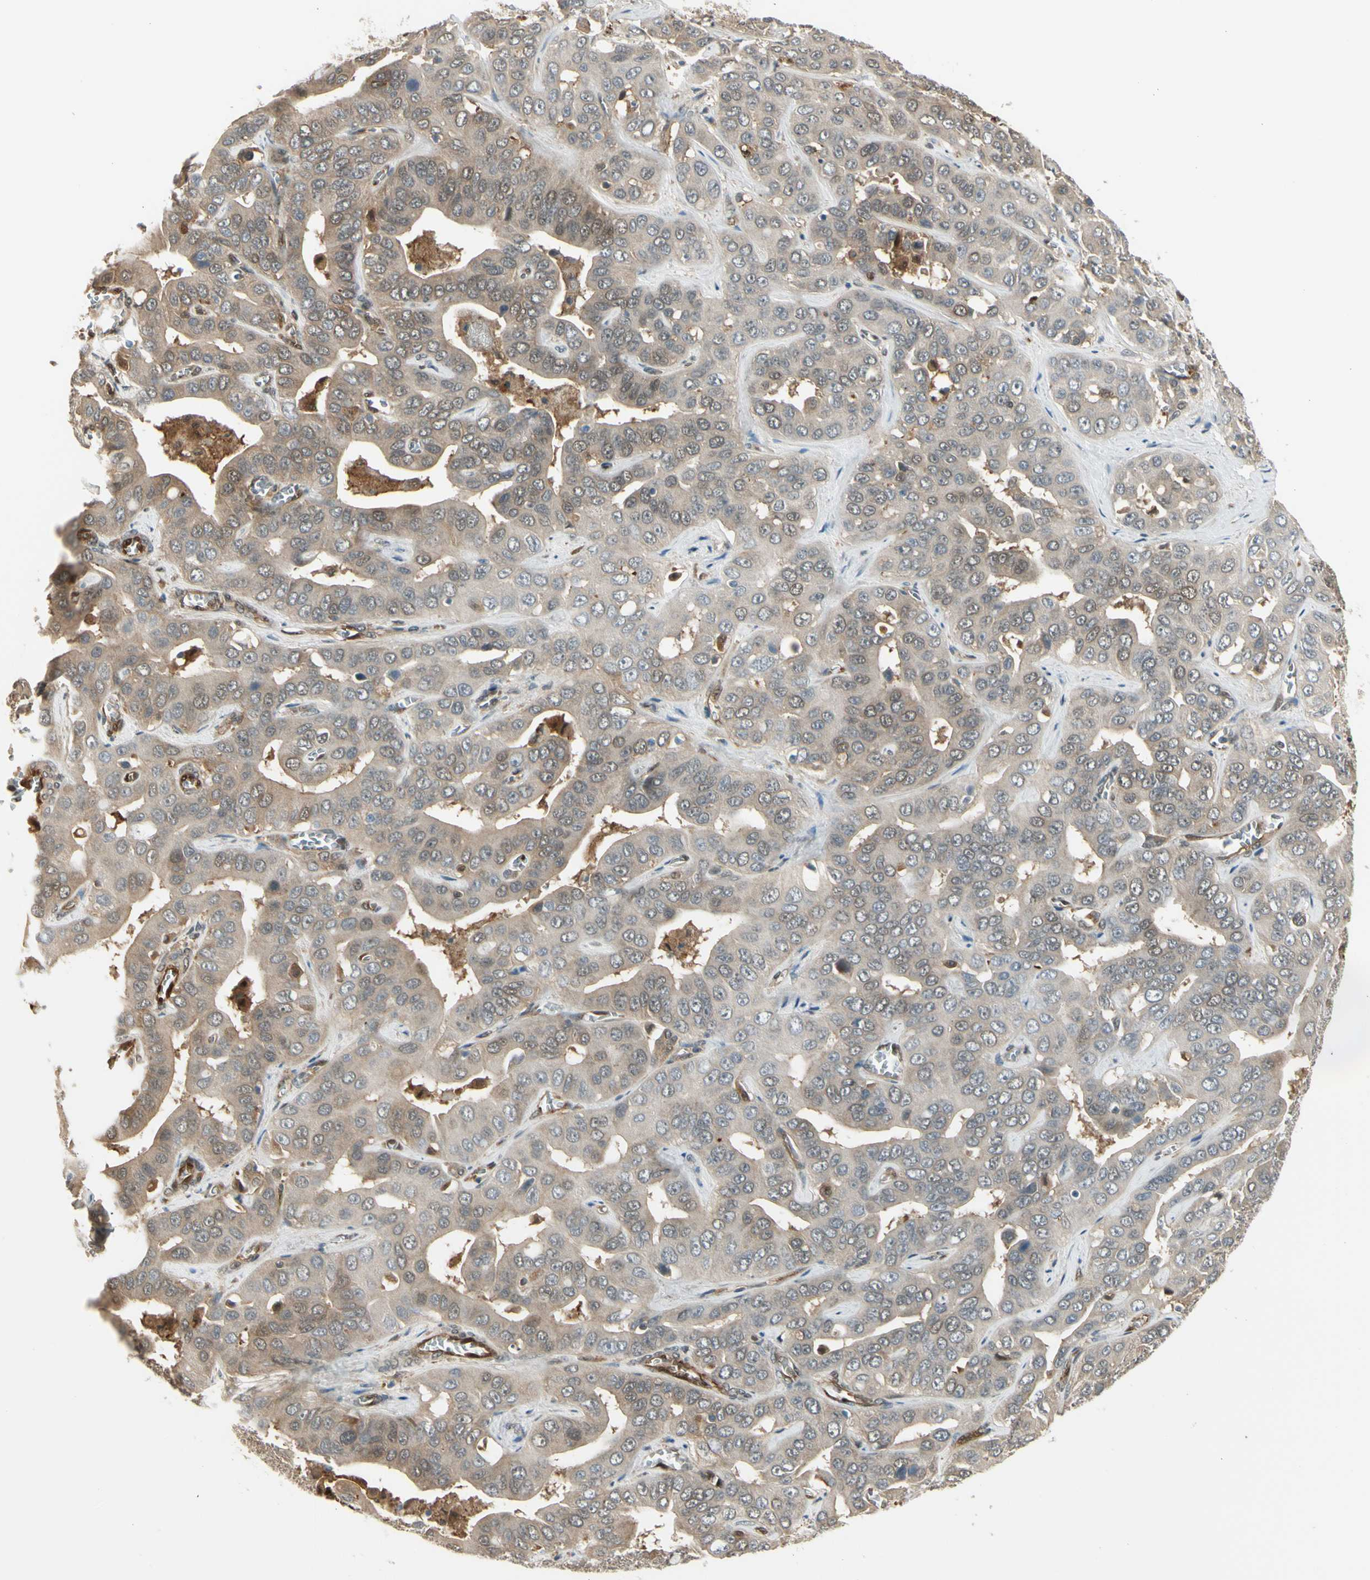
{"staining": {"intensity": "weak", "quantity": ">75%", "location": "cytoplasmic/membranous"}, "tissue": "liver cancer", "cell_type": "Tumor cells", "image_type": "cancer", "snomed": [{"axis": "morphology", "description": "Cholangiocarcinoma"}, {"axis": "topography", "description": "Liver"}], "caption": "Immunohistochemistry (IHC) (DAB (3,3'-diaminobenzidine)) staining of liver cancer displays weak cytoplasmic/membranous protein staining in approximately >75% of tumor cells.", "gene": "SERPINB6", "patient": {"sex": "female", "age": 52}}